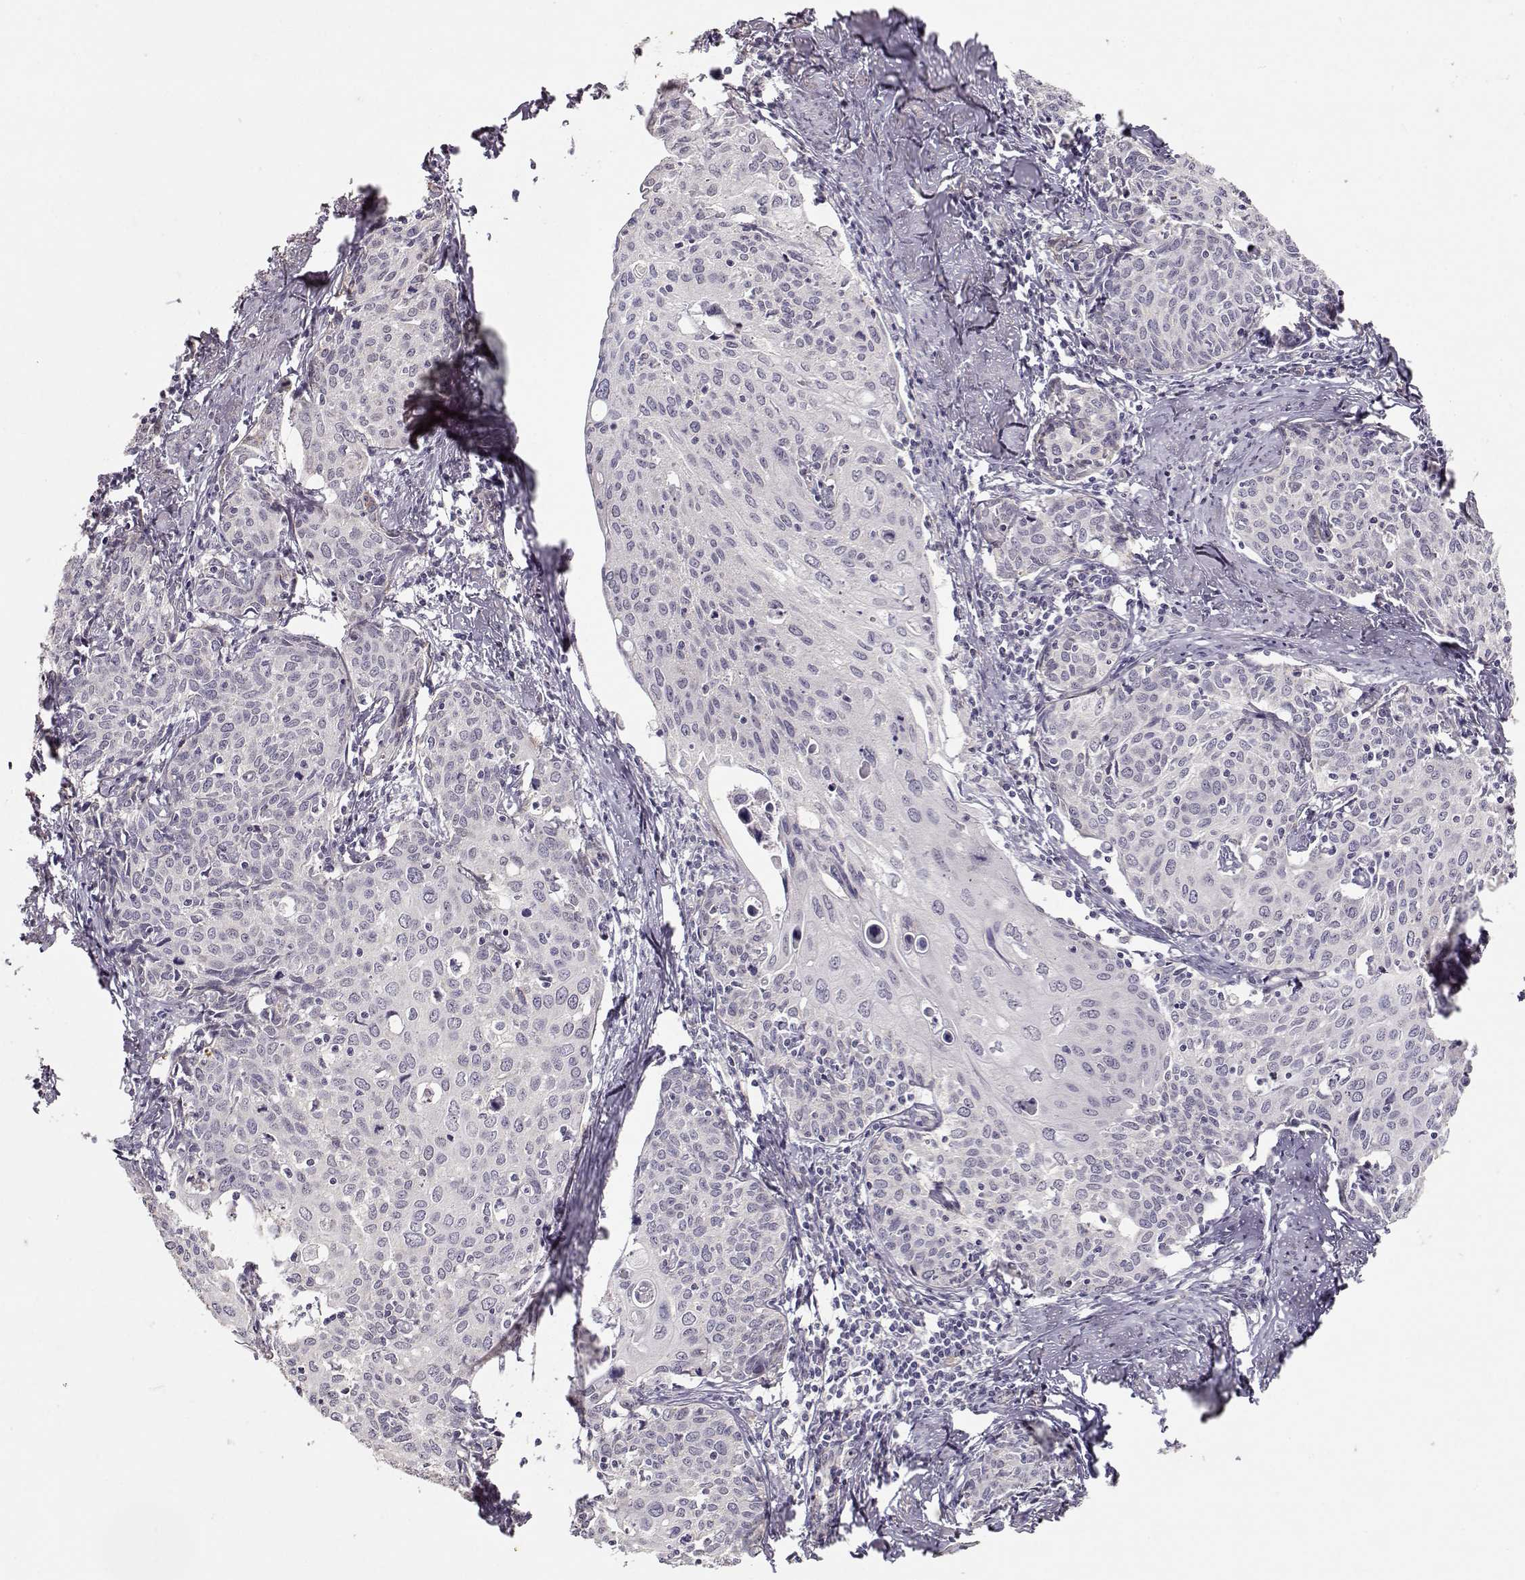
{"staining": {"intensity": "negative", "quantity": "none", "location": "none"}, "tissue": "cervical cancer", "cell_type": "Tumor cells", "image_type": "cancer", "snomed": [{"axis": "morphology", "description": "Squamous cell carcinoma, NOS"}, {"axis": "topography", "description": "Cervix"}], "caption": "DAB immunohistochemical staining of cervical cancer shows no significant positivity in tumor cells.", "gene": "LAMA5", "patient": {"sex": "female", "age": 62}}